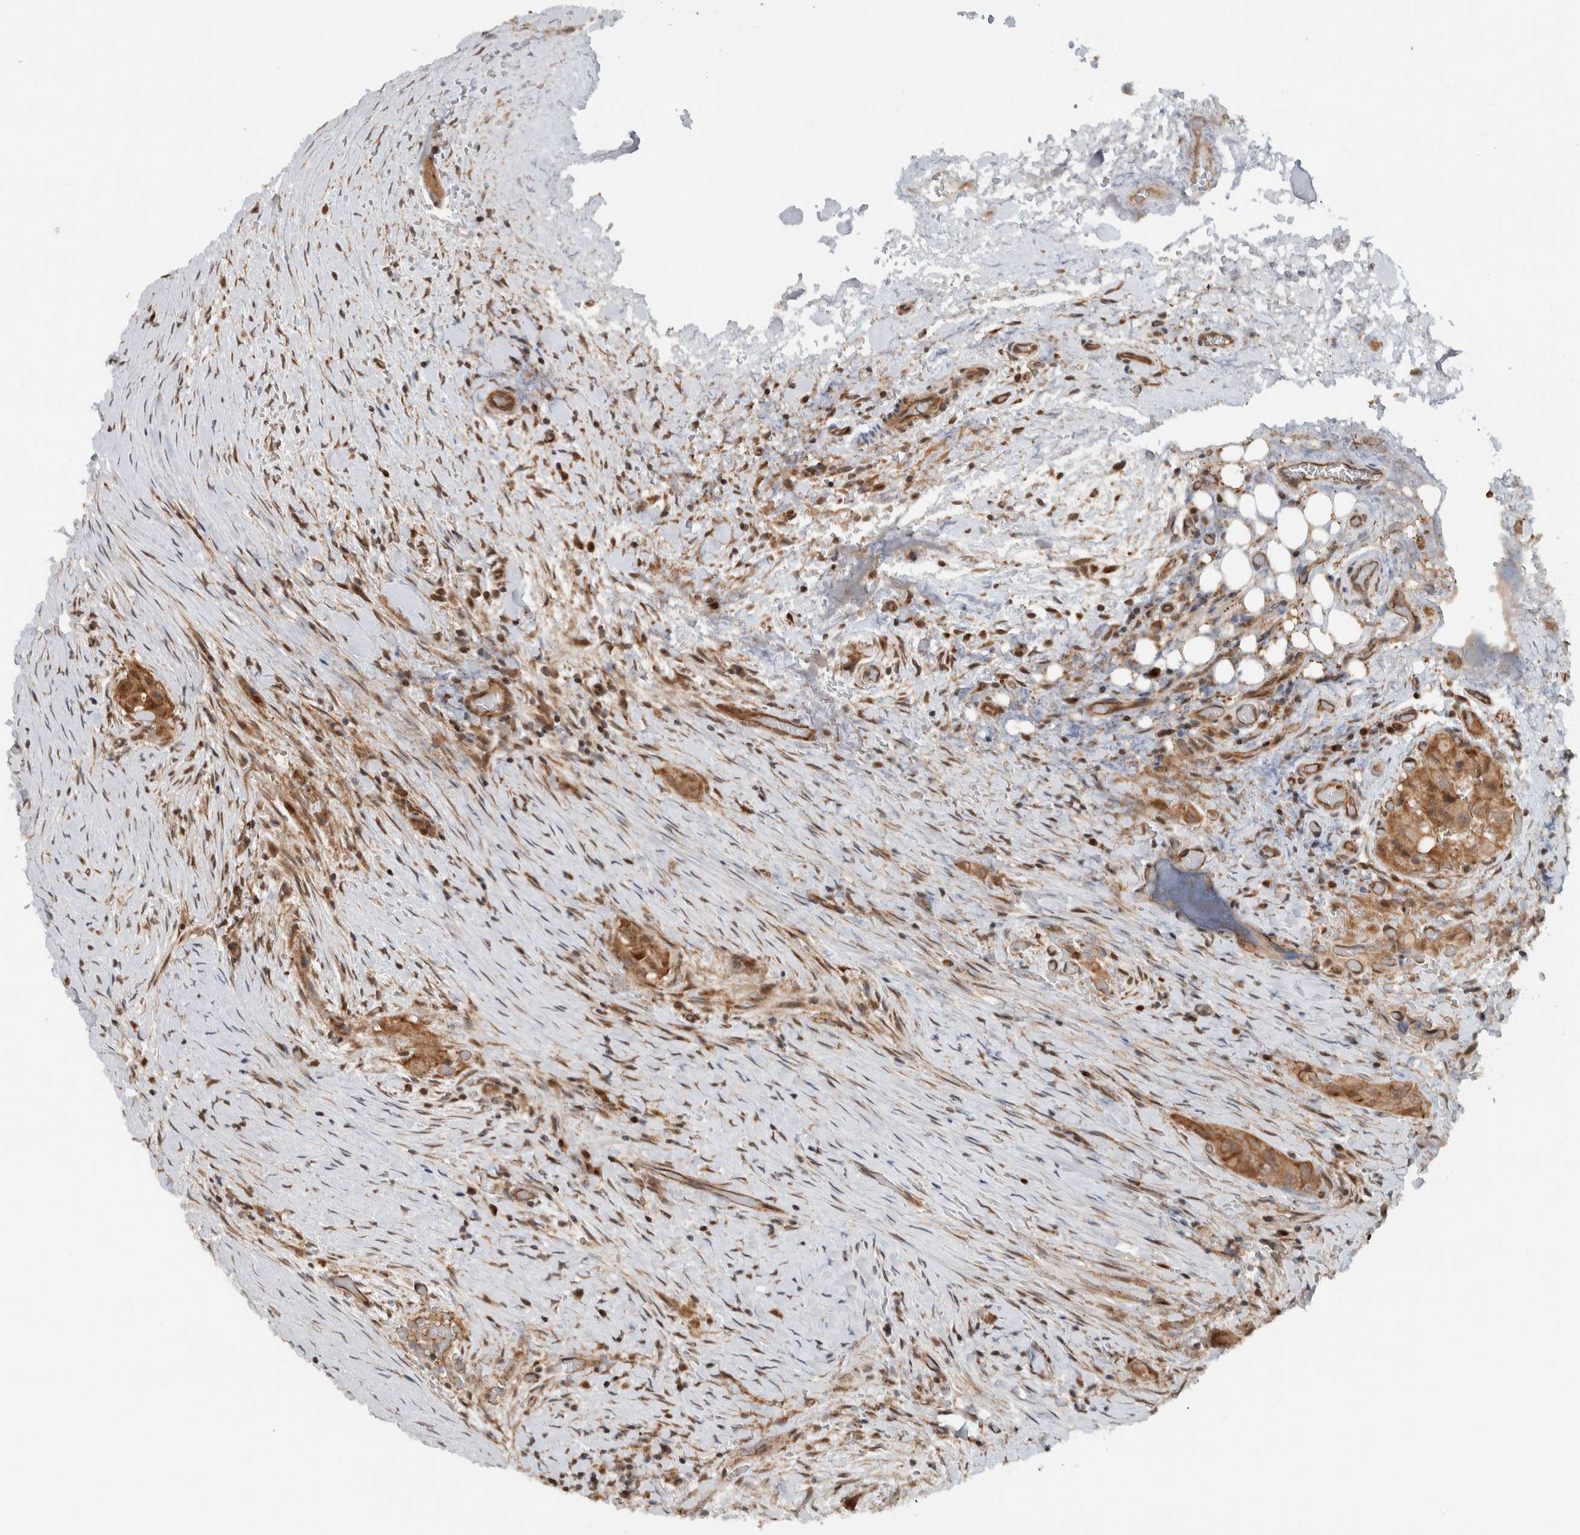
{"staining": {"intensity": "moderate", "quantity": ">75%", "location": "cytoplasmic/membranous"}, "tissue": "thyroid cancer", "cell_type": "Tumor cells", "image_type": "cancer", "snomed": [{"axis": "morphology", "description": "Papillary adenocarcinoma, NOS"}, {"axis": "topography", "description": "Thyroid gland"}], "caption": "Human thyroid papillary adenocarcinoma stained with a protein marker shows moderate staining in tumor cells.", "gene": "KLHL6", "patient": {"sex": "female", "age": 59}}